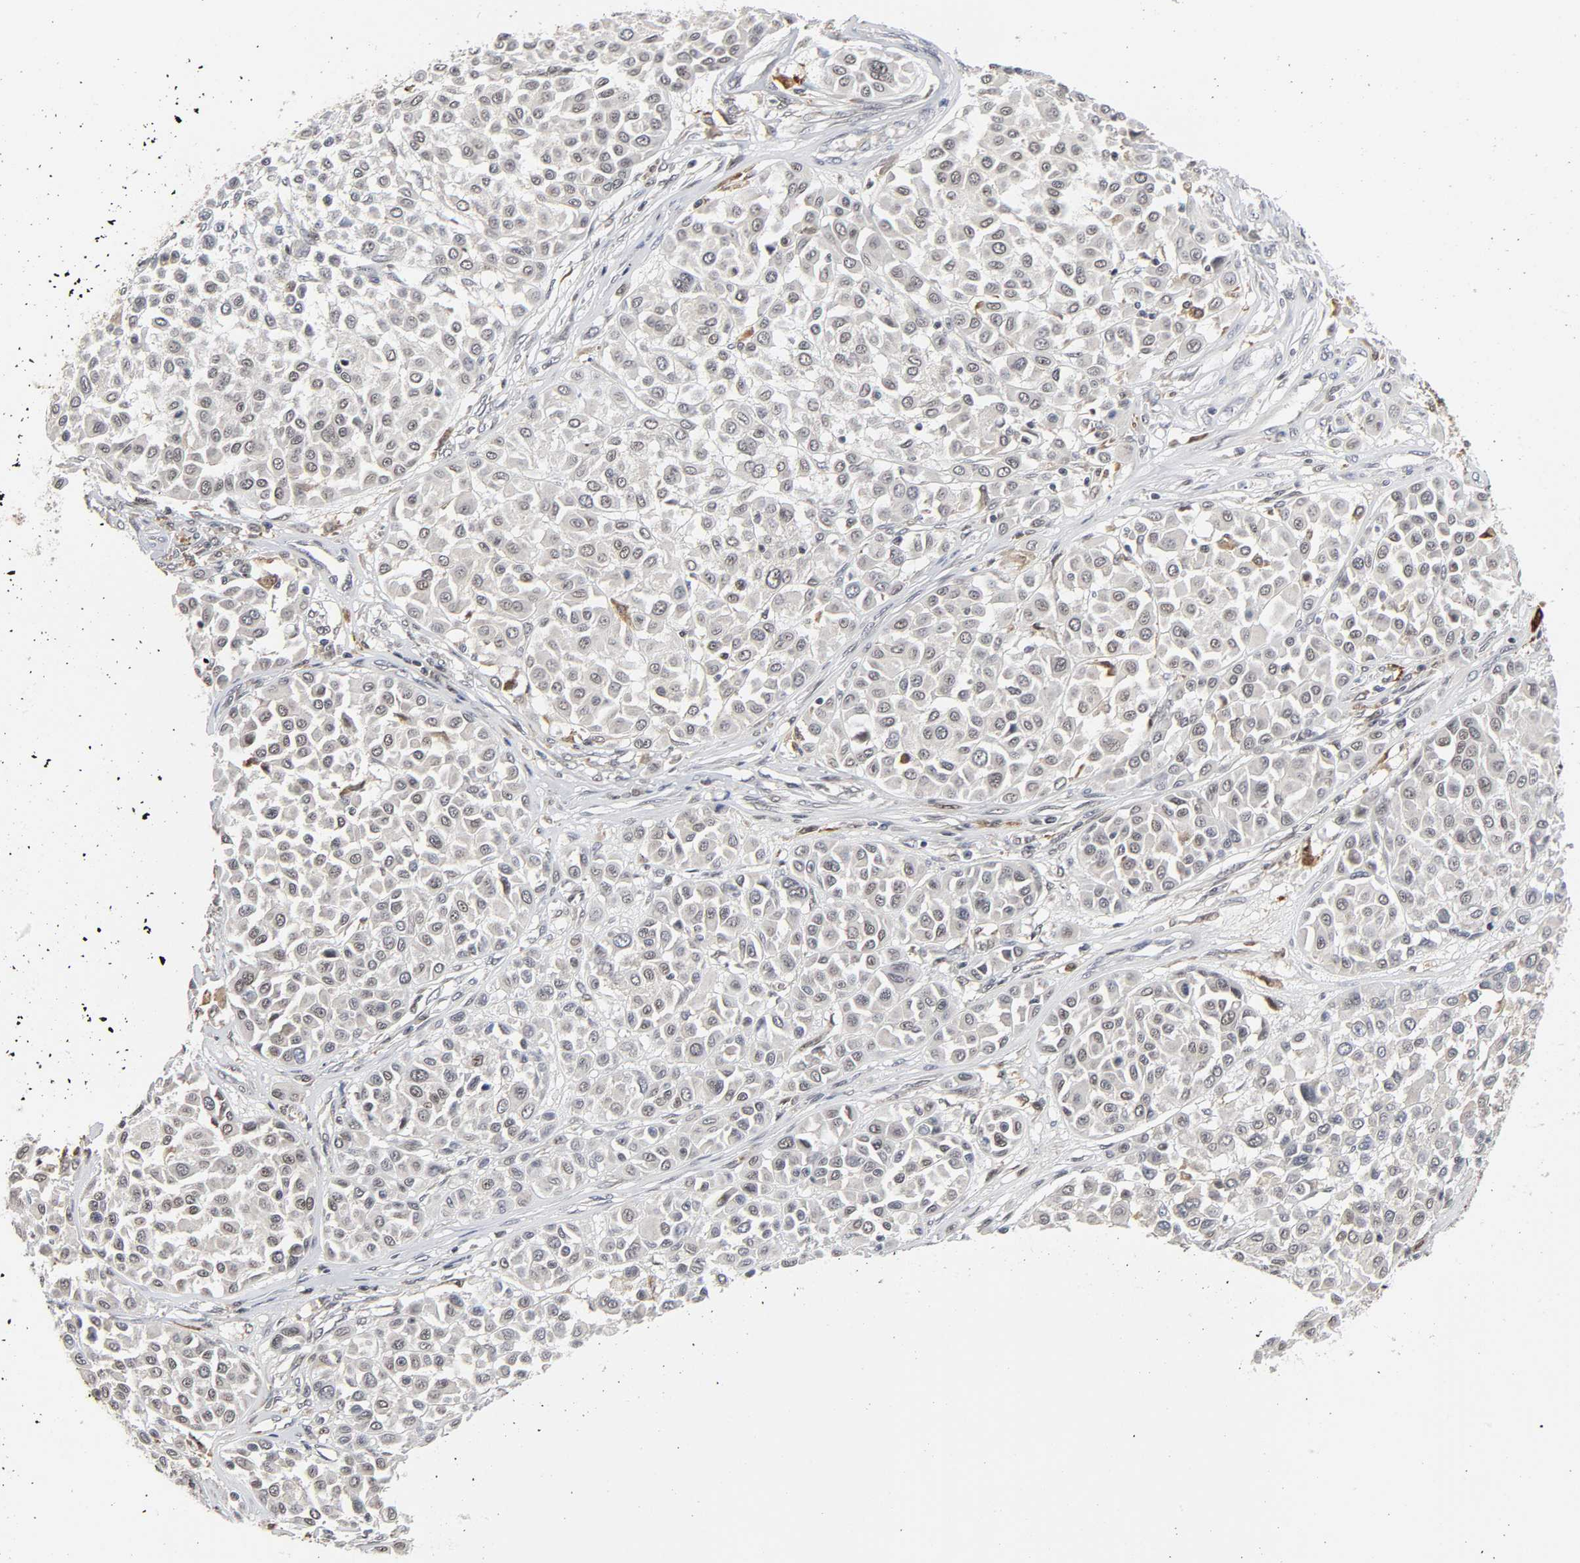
{"staining": {"intensity": "negative", "quantity": "none", "location": "none"}, "tissue": "melanoma", "cell_type": "Tumor cells", "image_type": "cancer", "snomed": [{"axis": "morphology", "description": "Malignant melanoma, Metastatic site"}, {"axis": "topography", "description": "Soft tissue"}], "caption": "This histopathology image is of melanoma stained with immunohistochemistry to label a protein in brown with the nuclei are counter-stained blue. There is no staining in tumor cells.", "gene": "KAT2B", "patient": {"sex": "male", "age": 41}}